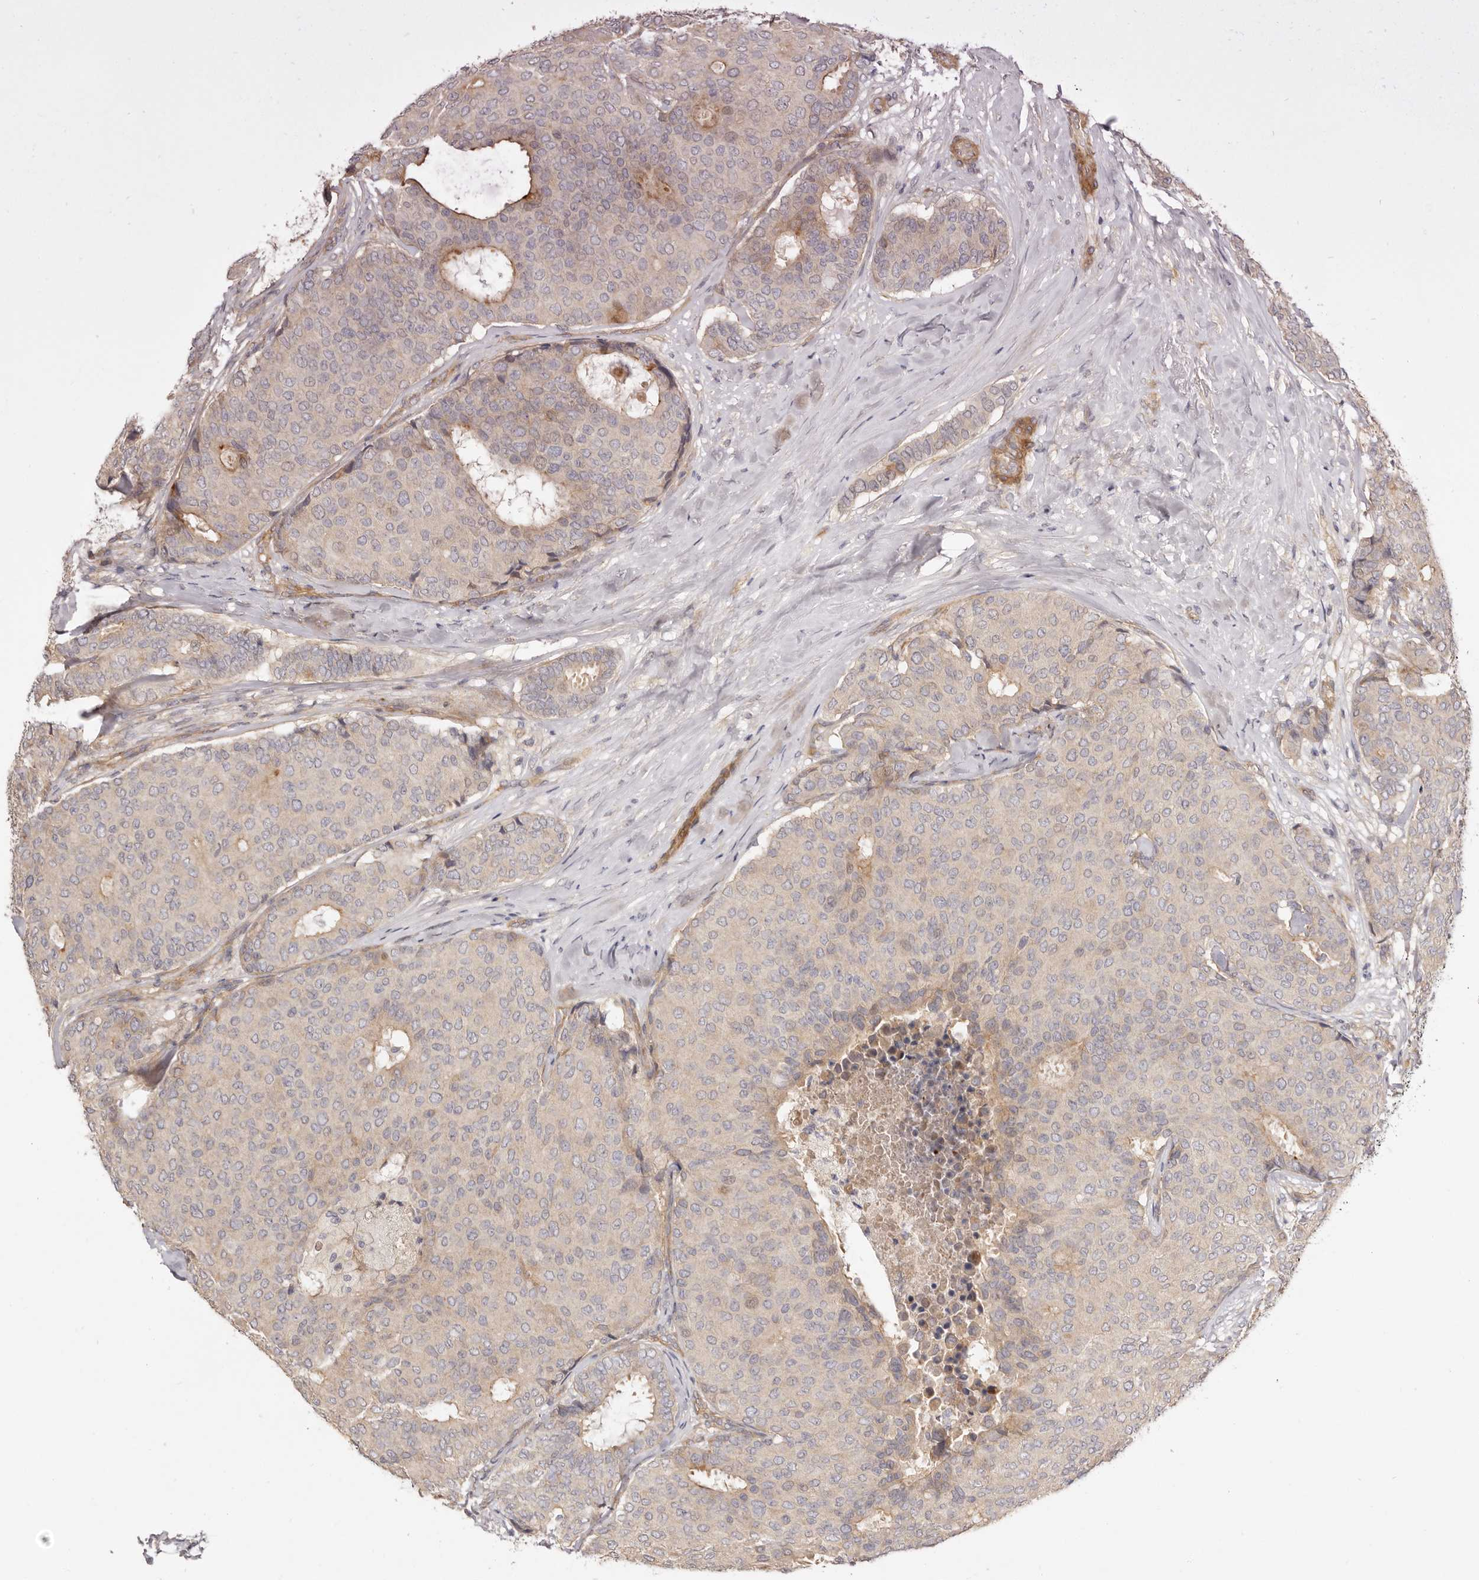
{"staining": {"intensity": "weak", "quantity": "<25%", "location": "cytoplasmic/membranous"}, "tissue": "breast cancer", "cell_type": "Tumor cells", "image_type": "cancer", "snomed": [{"axis": "morphology", "description": "Duct carcinoma"}, {"axis": "topography", "description": "Breast"}], "caption": "This is an immunohistochemistry histopathology image of breast invasive ductal carcinoma. There is no expression in tumor cells.", "gene": "ADAMTS9", "patient": {"sex": "female", "age": 75}}